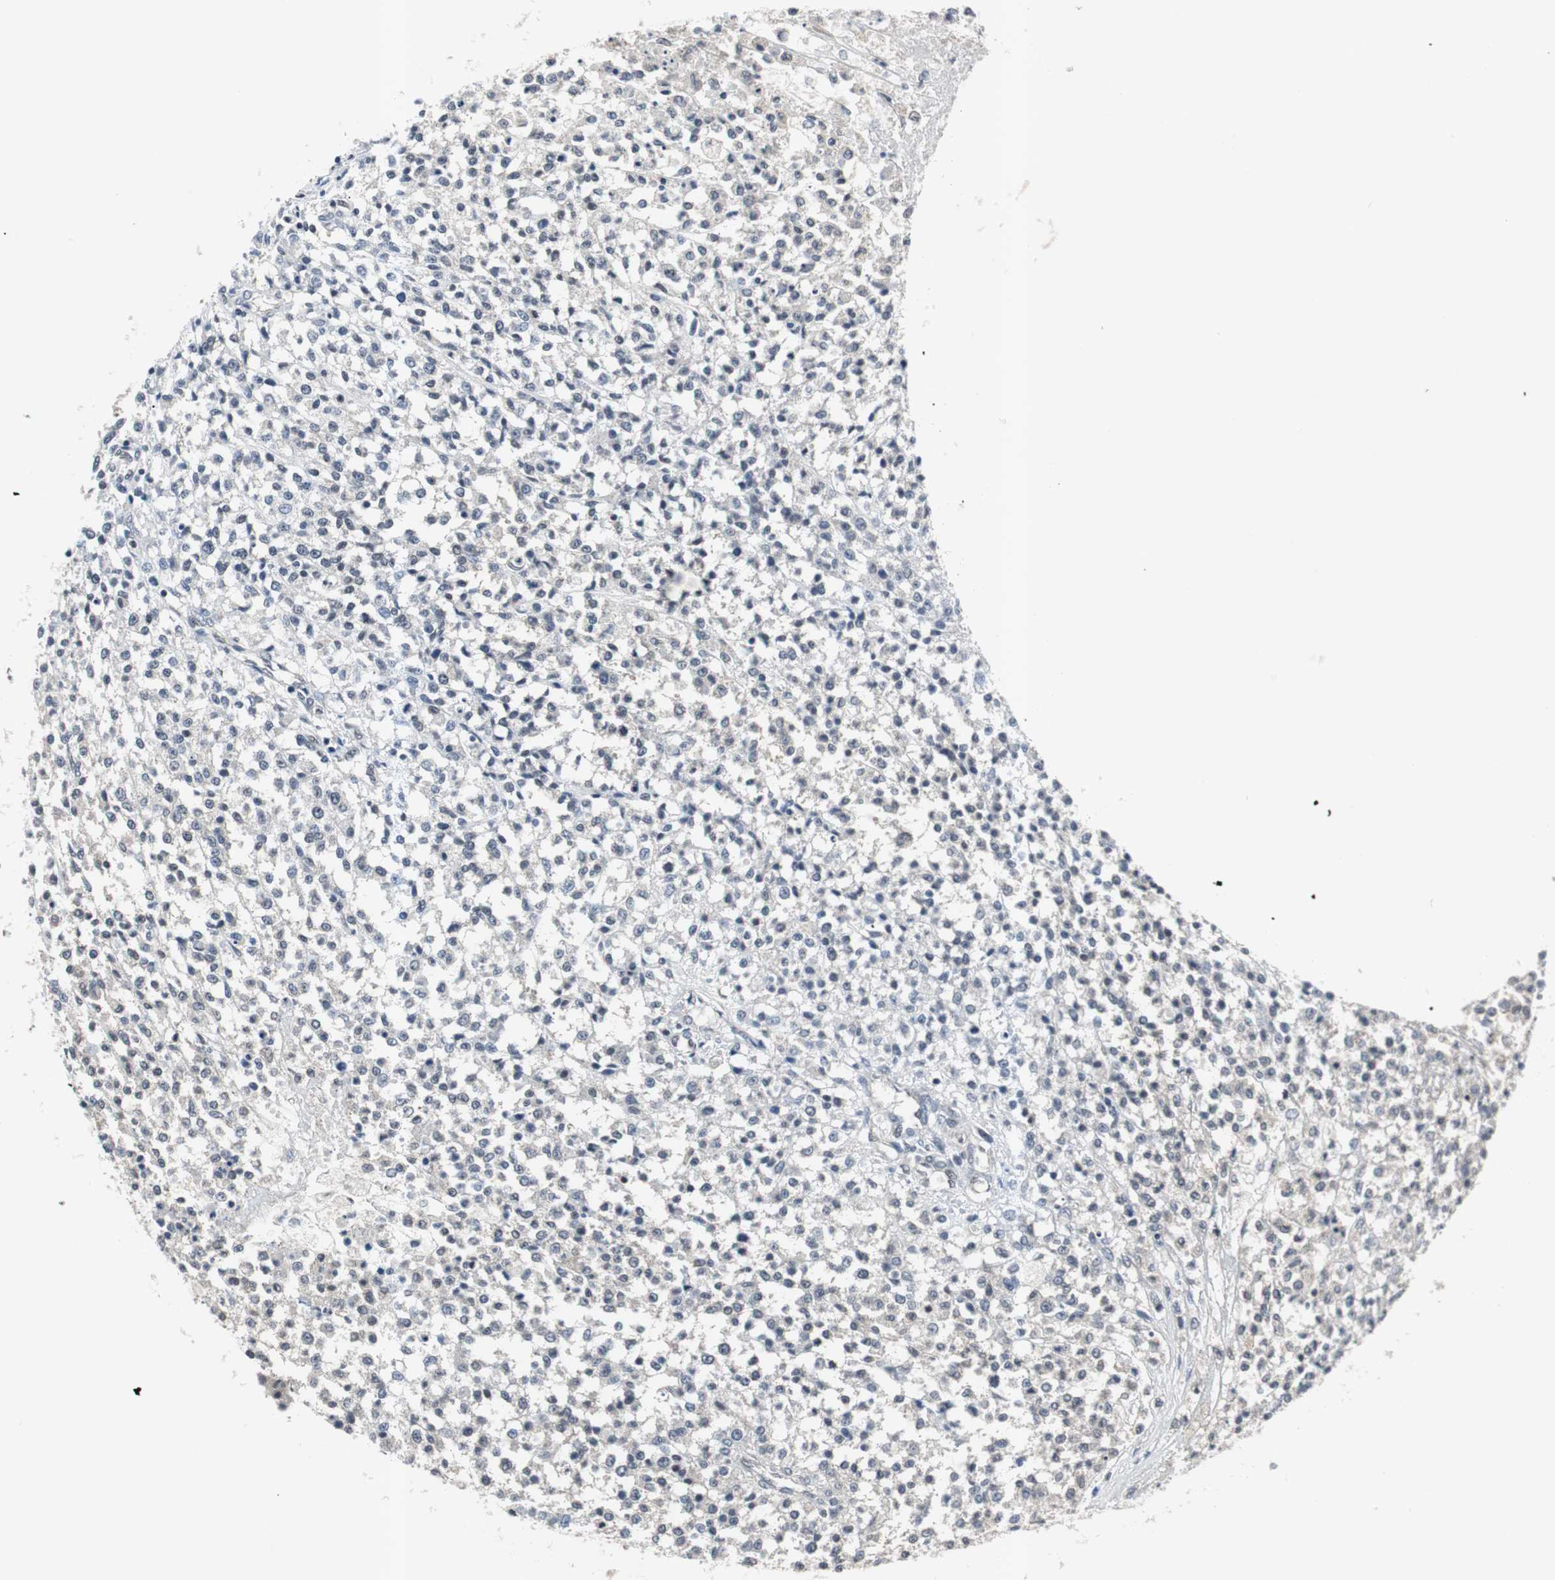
{"staining": {"intensity": "negative", "quantity": "none", "location": "none"}, "tissue": "testis cancer", "cell_type": "Tumor cells", "image_type": "cancer", "snomed": [{"axis": "morphology", "description": "Seminoma, NOS"}, {"axis": "topography", "description": "Testis"}], "caption": "Testis cancer (seminoma) was stained to show a protein in brown. There is no significant positivity in tumor cells.", "gene": "SMAD1", "patient": {"sex": "male", "age": 59}}